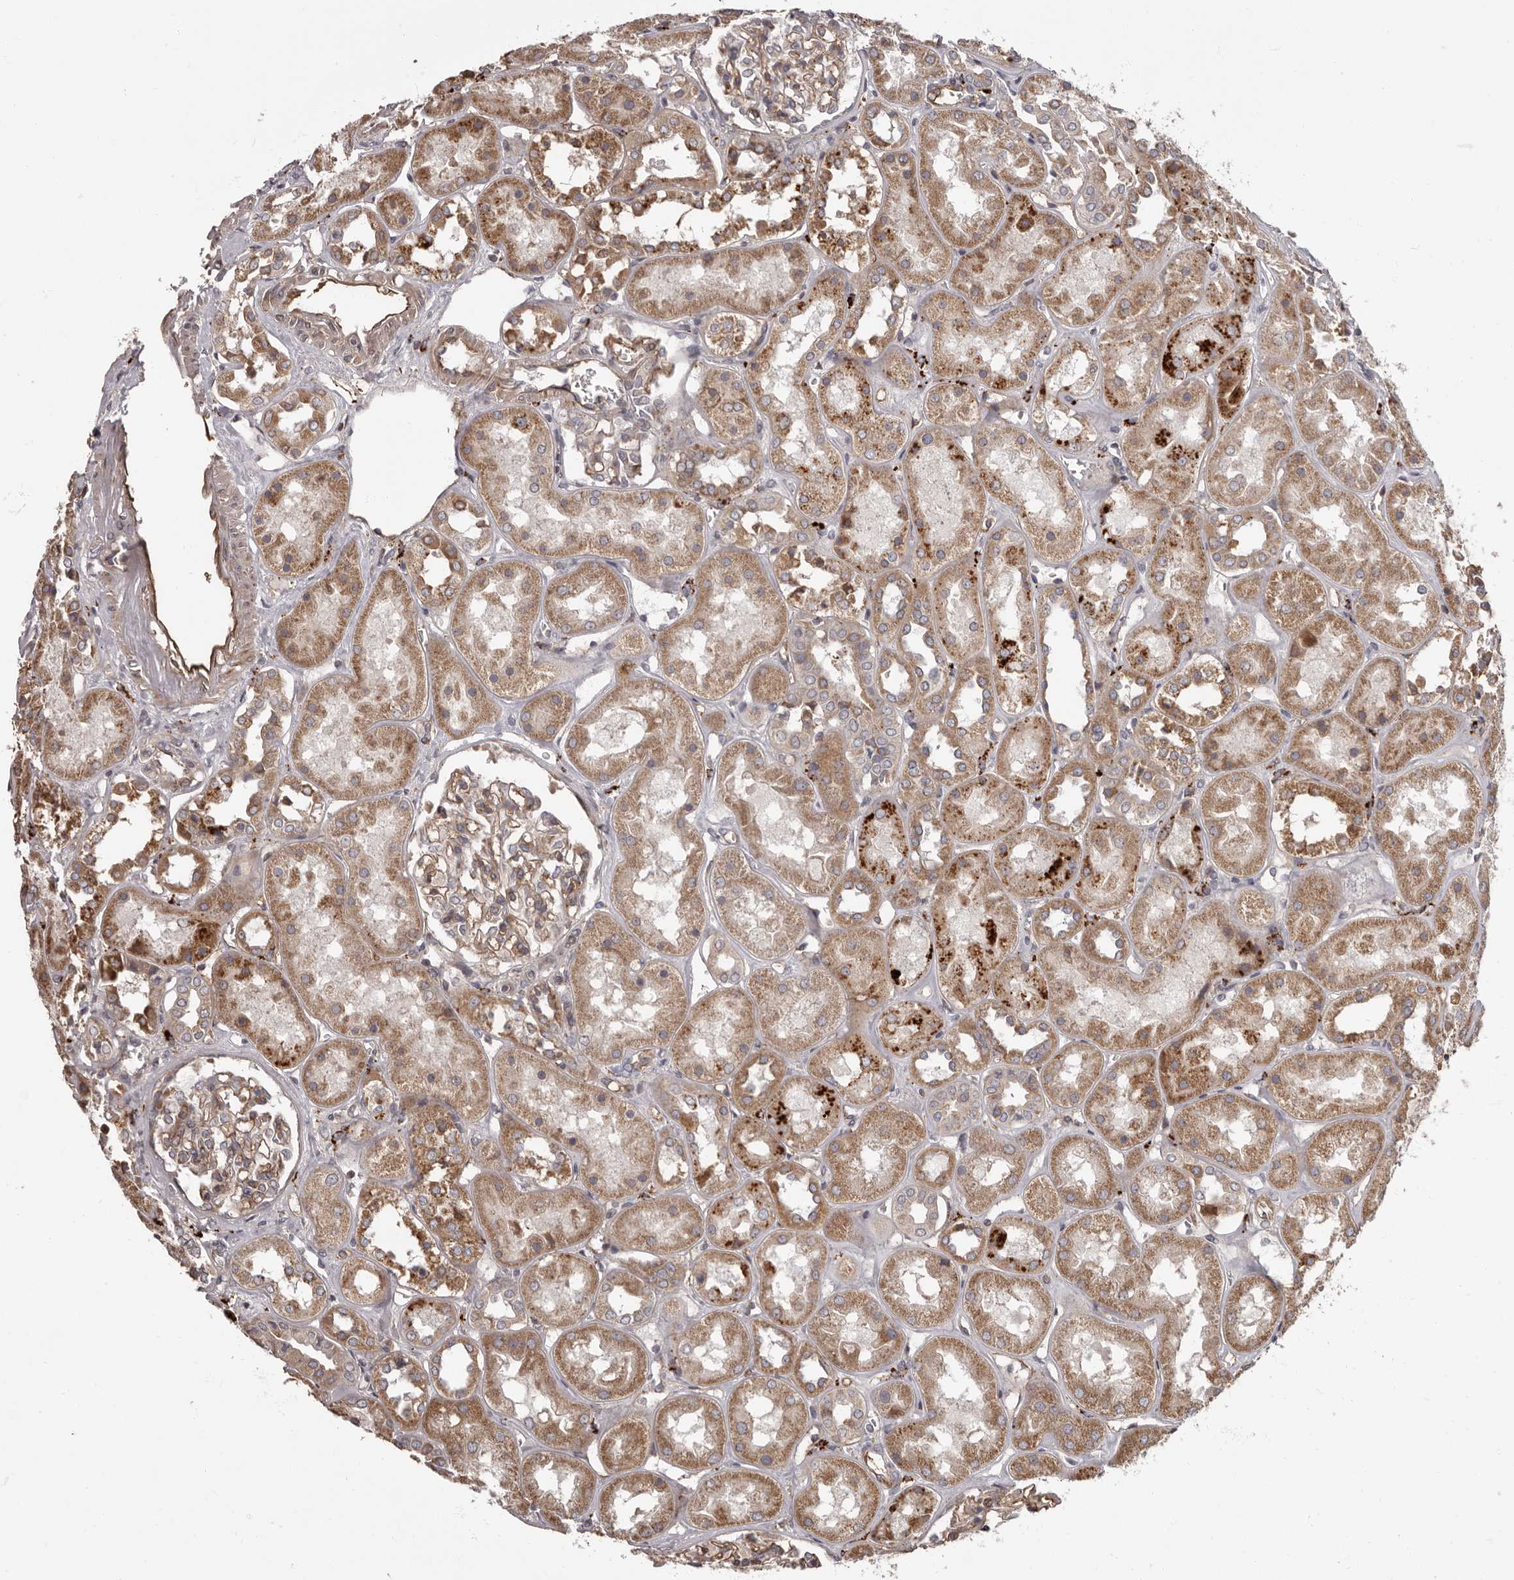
{"staining": {"intensity": "moderate", "quantity": ">75%", "location": "cytoplasmic/membranous"}, "tissue": "kidney", "cell_type": "Cells in glomeruli", "image_type": "normal", "snomed": [{"axis": "morphology", "description": "Normal tissue, NOS"}, {"axis": "topography", "description": "Kidney"}], "caption": "Kidney stained with immunohistochemistry (IHC) reveals moderate cytoplasmic/membranous positivity in about >75% of cells in glomeruli. The staining was performed using DAB (3,3'-diaminobenzidine), with brown indicating positive protein expression. Nuclei are stained blue with hematoxylin.", "gene": "ADCY2", "patient": {"sex": "male", "age": 70}}